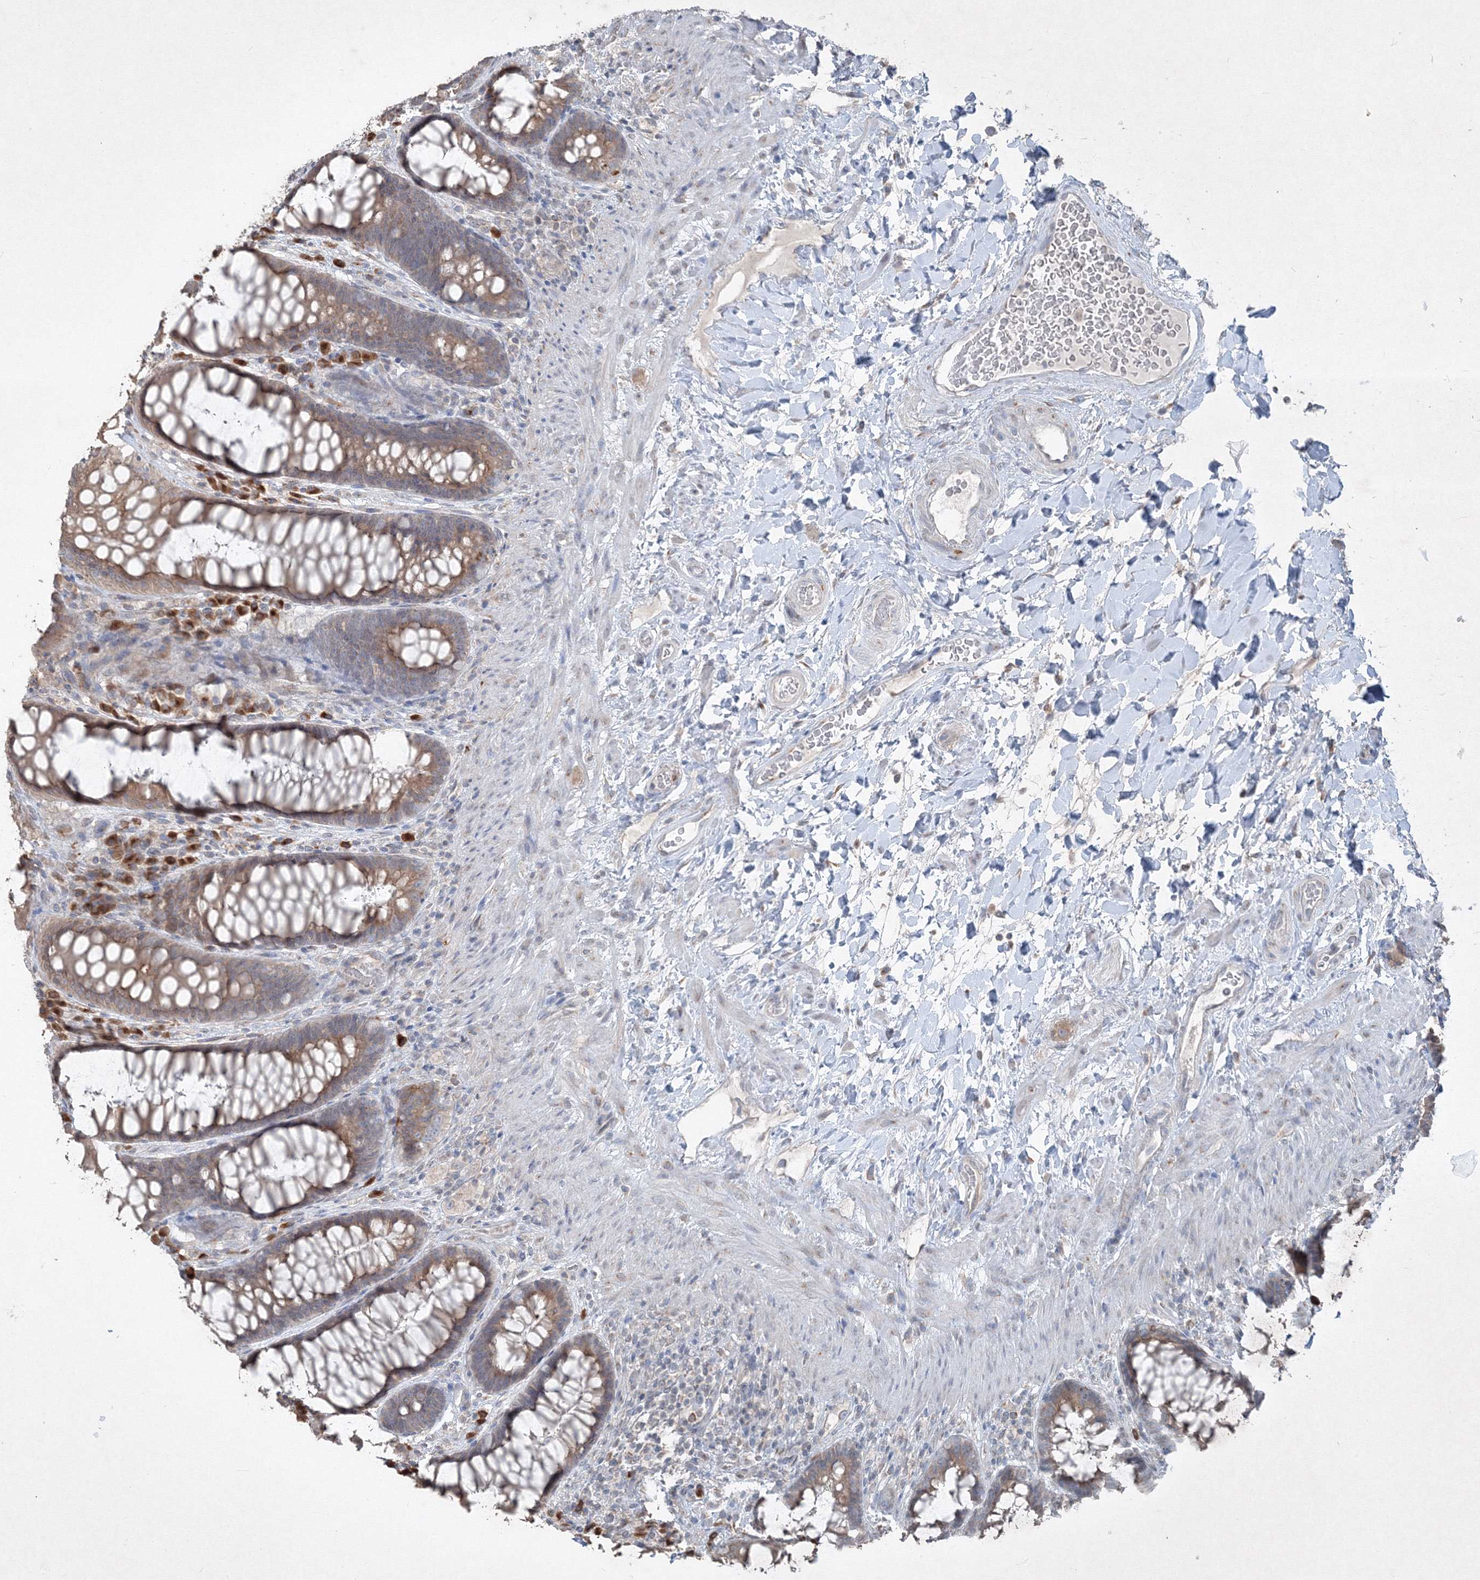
{"staining": {"intensity": "weak", "quantity": ">75%", "location": "cytoplasmic/membranous"}, "tissue": "rectum", "cell_type": "Glandular cells", "image_type": "normal", "snomed": [{"axis": "morphology", "description": "Normal tissue, NOS"}, {"axis": "topography", "description": "Rectum"}], "caption": "An image of human rectum stained for a protein displays weak cytoplasmic/membranous brown staining in glandular cells. The protein is stained brown, and the nuclei are stained in blue (DAB IHC with brightfield microscopy, high magnification).", "gene": "IFNAR1", "patient": {"sex": "female", "age": 46}}